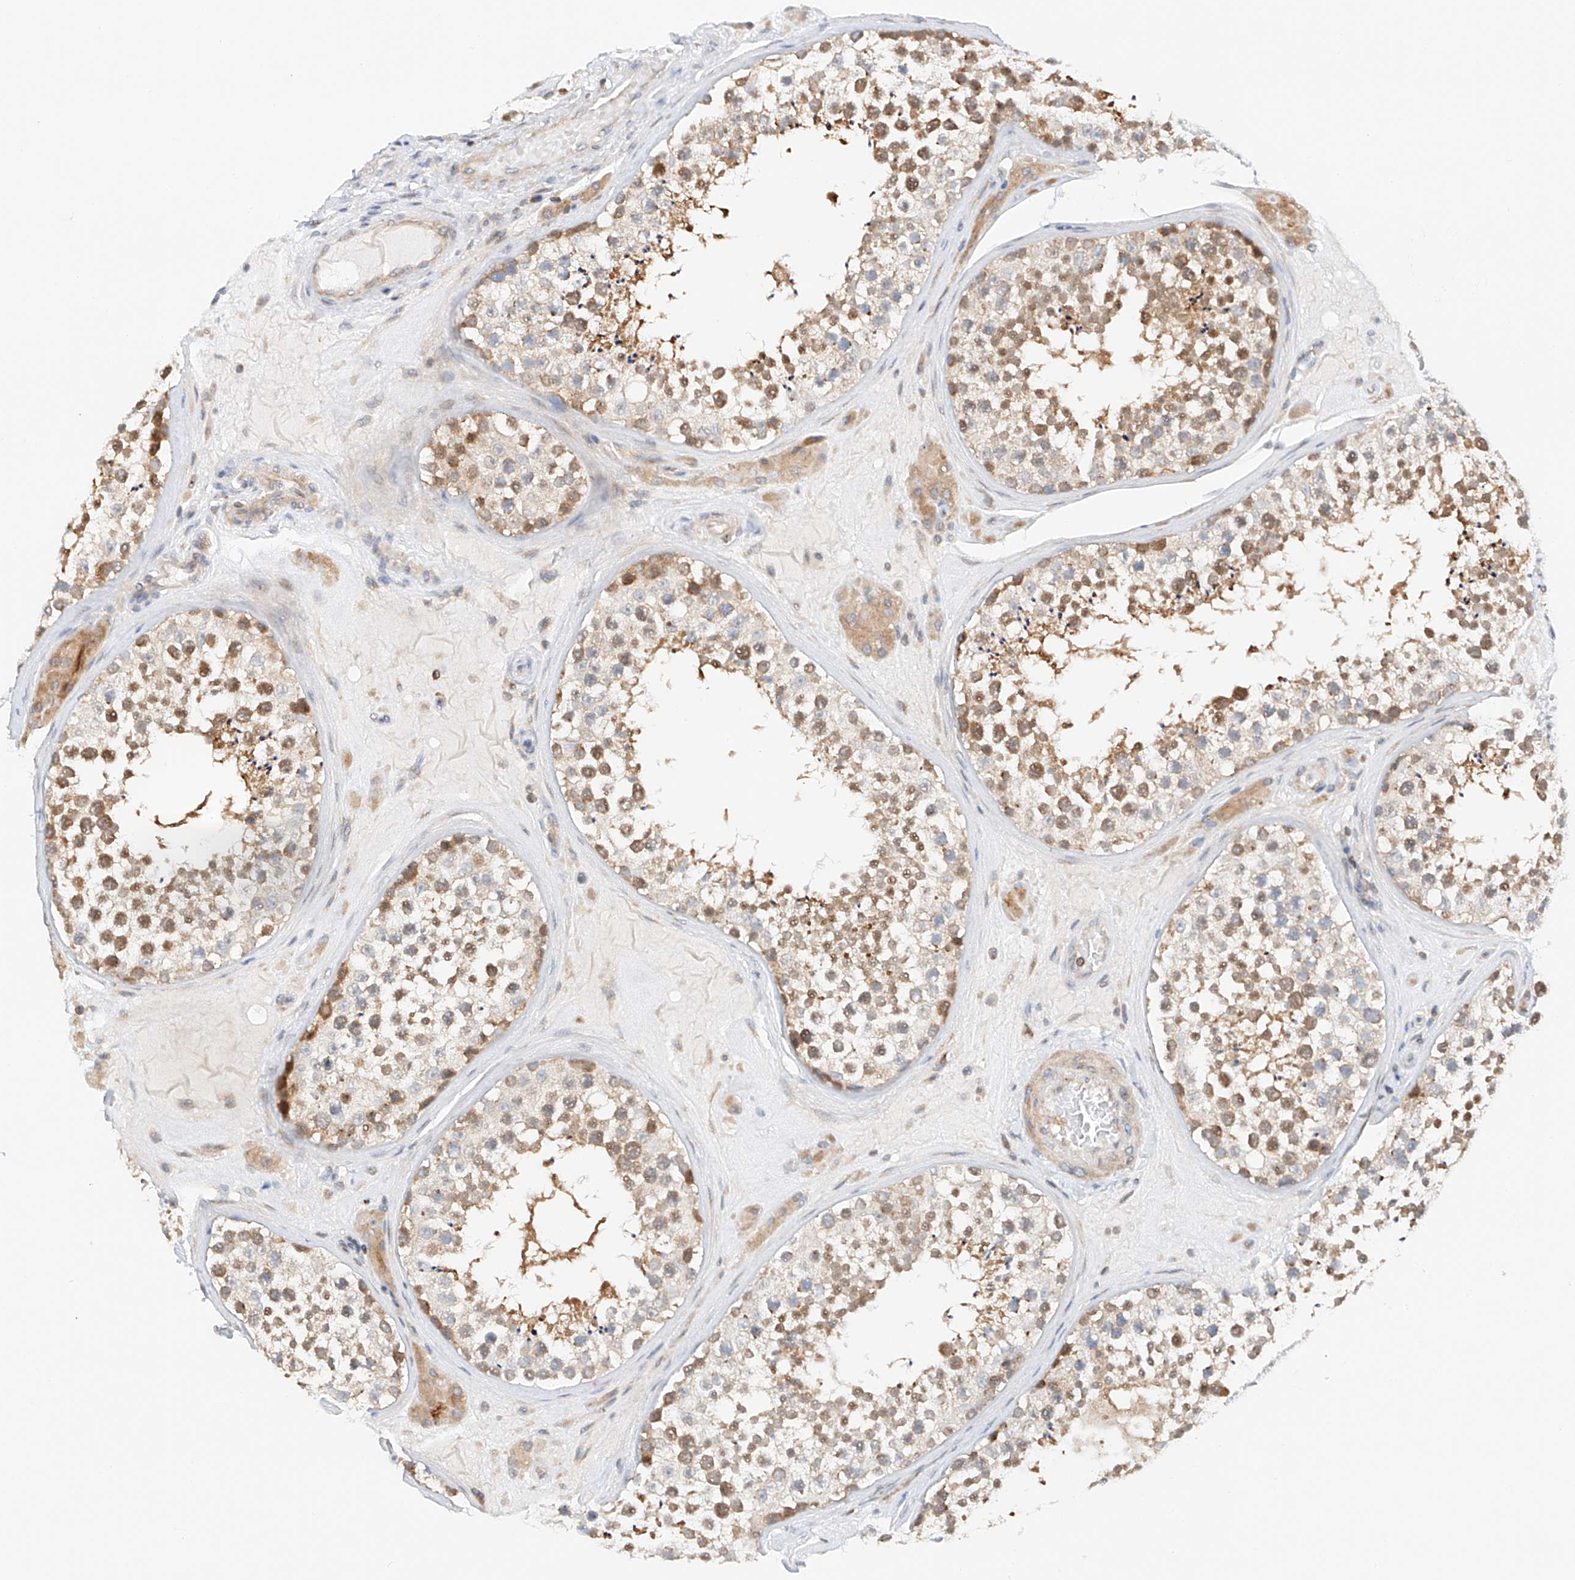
{"staining": {"intensity": "moderate", "quantity": ">75%", "location": "cytoplasmic/membranous"}, "tissue": "testis", "cell_type": "Cells in seminiferous ducts", "image_type": "normal", "snomed": [{"axis": "morphology", "description": "Normal tissue, NOS"}, {"axis": "topography", "description": "Testis"}], "caption": "A medium amount of moderate cytoplasmic/membranous staining is identified in about >75% of cells in seminiferous ducts in benign testis.", "gene": "MFN2", "patient": {"sex": "male", "age": 46}}